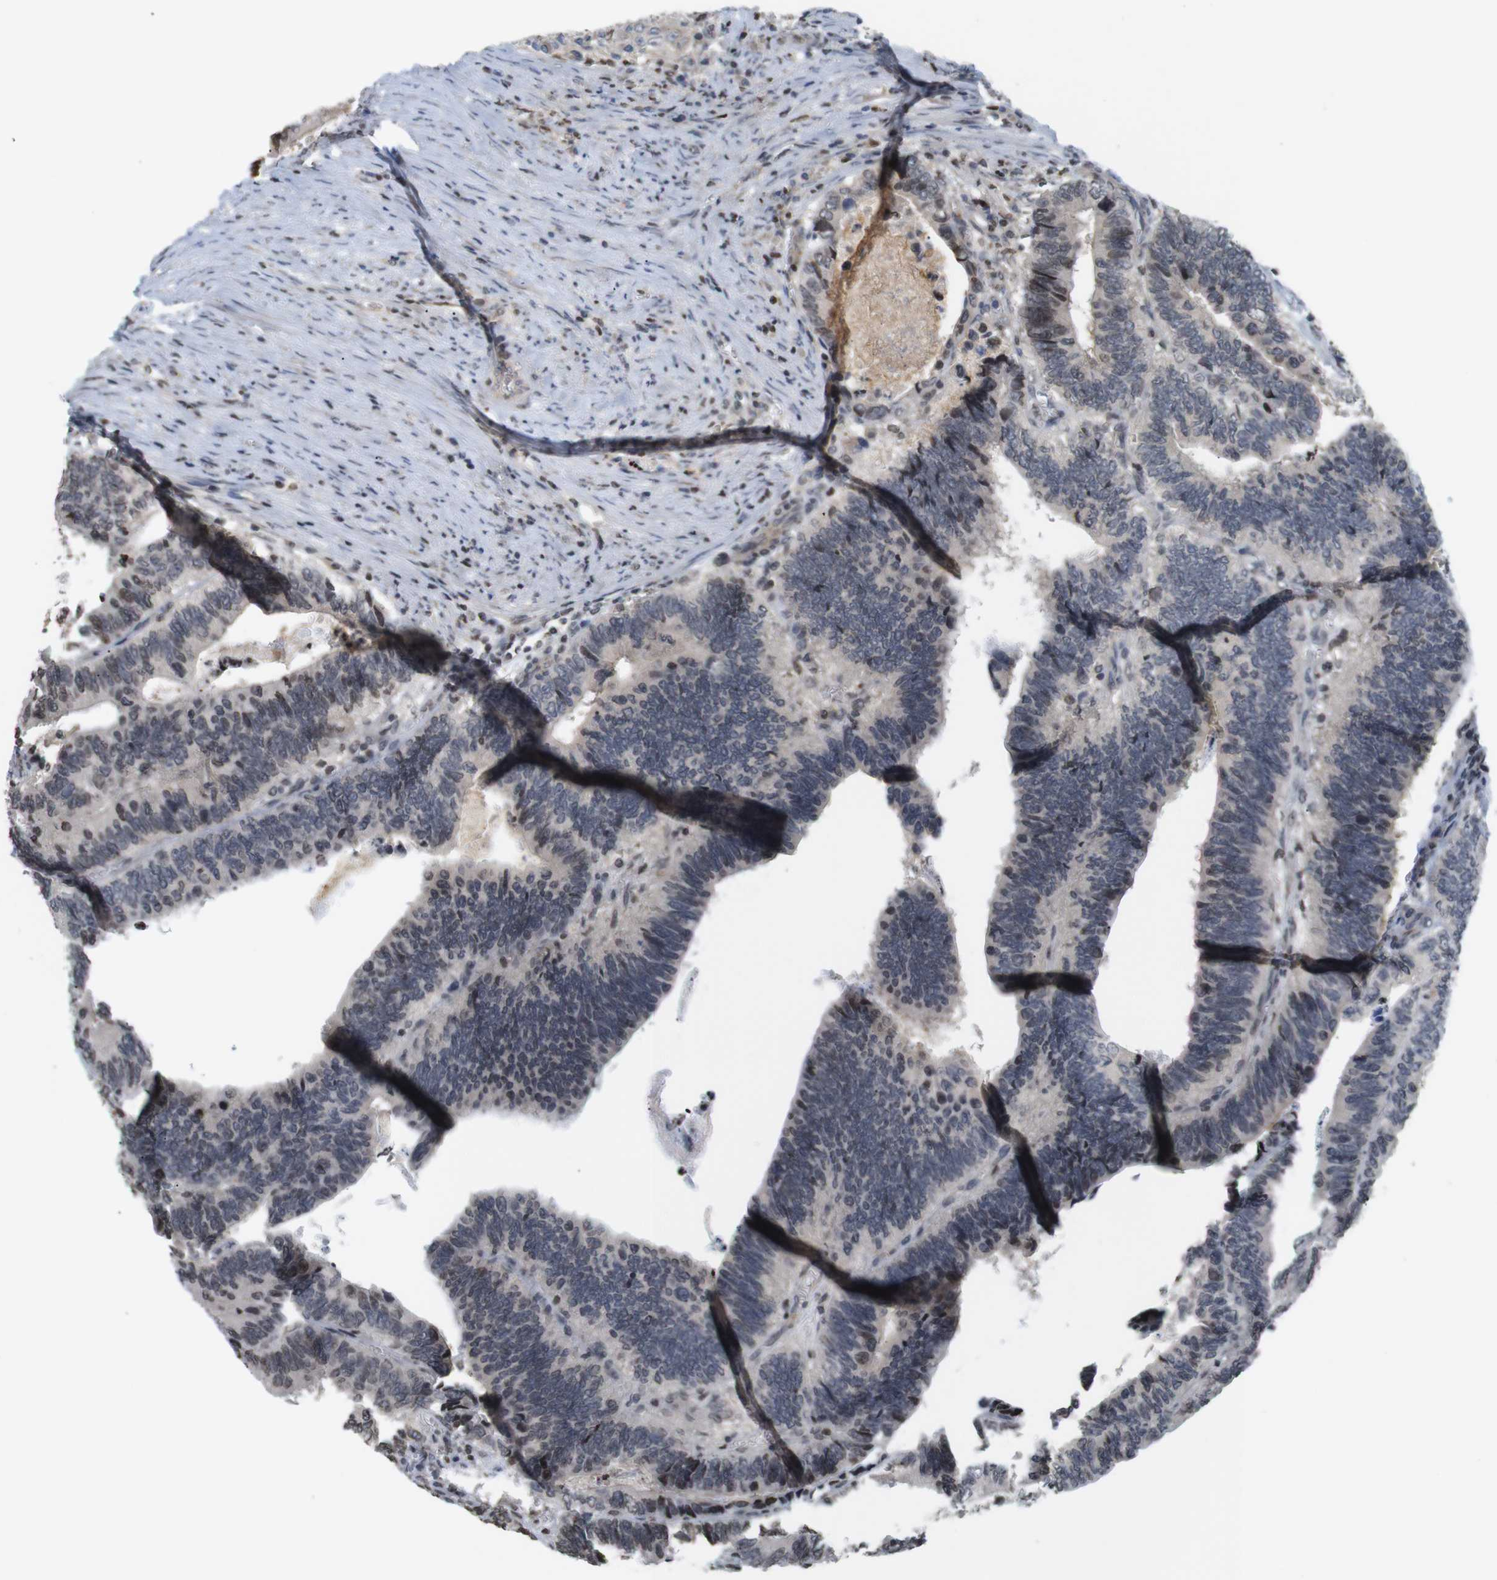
{"staining": {"intensity": "weak", "quantity": "25%-75%", "location": "cytoplasmic/membranous"}, "tissue": "colorectal cancer", "cell_type": "Tumor cells", "image_type": "cancer", "snomed": [{"axis": "morphology", "description": "Adenocarcinoma, NOS"}, {"axis": "topography", "description": "Colon"}], "caption": "An image of human colorectal adenocarcinoma stained for a protein displays weak cytoplasmic/membranous brown staining in tumor cells.", "gene": "MBD1", "patient": {"sex": "male", "age": 72}}